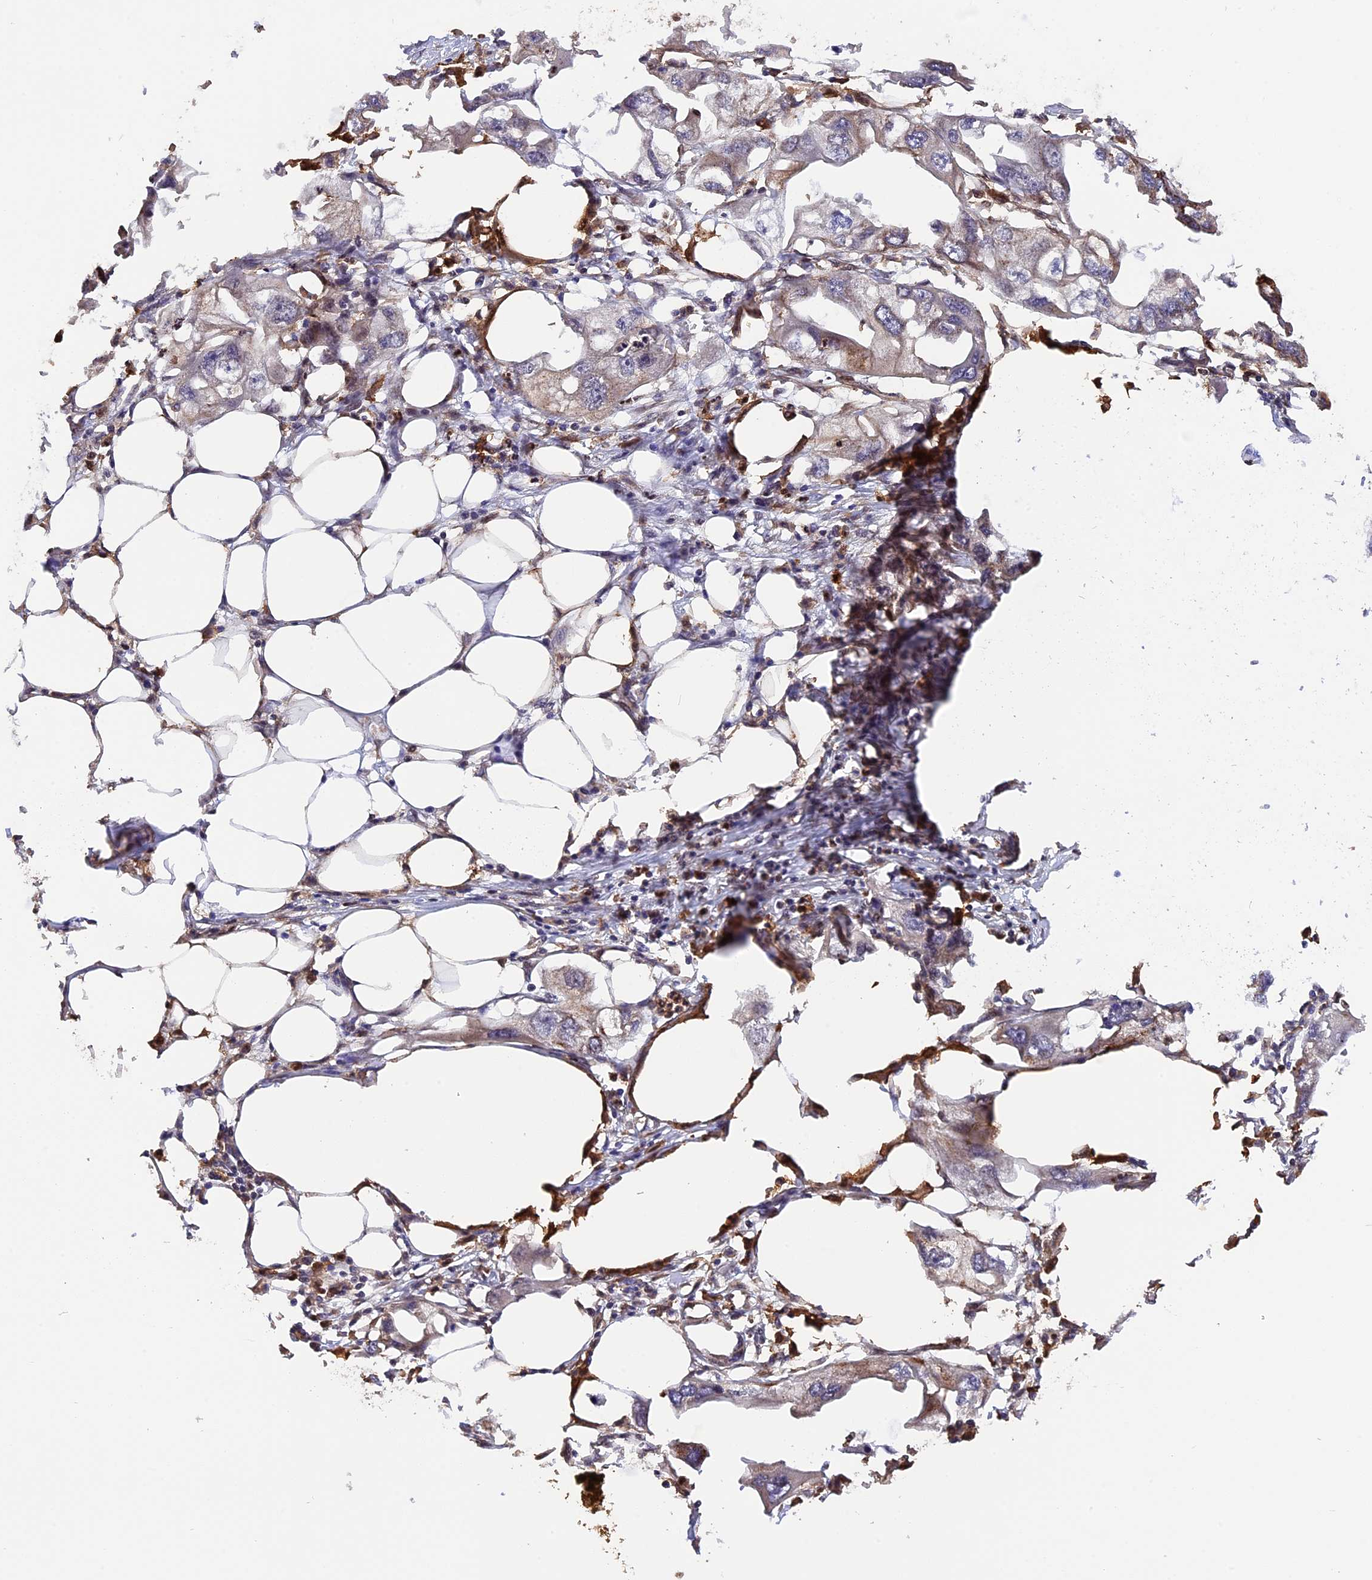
{"staining": {"intensity": "negative", "quantity": "none", "location": "none"}, "tissue": "endometrial cancer", "cell_type": "Tumor cells", "image_type": "cancer", "snomed": [{"axis": "morphology", "description": "Adenocarcinoma, NOS"}, {"axis": "morphology", "description": "Adenocarcinoma, metastatic, NOS"}, {"axis": "topography", "description": "Adipose tissue"}, {"axis": "topography", "description": "Endometrium"}], "caption": "Adenocarcinoma (endometrial) was stained to show a protein in brown. There is no significant positivity in tumor cells.", "gene": "HERPUD1", "patient": {"sex": "female", "age": 67}}